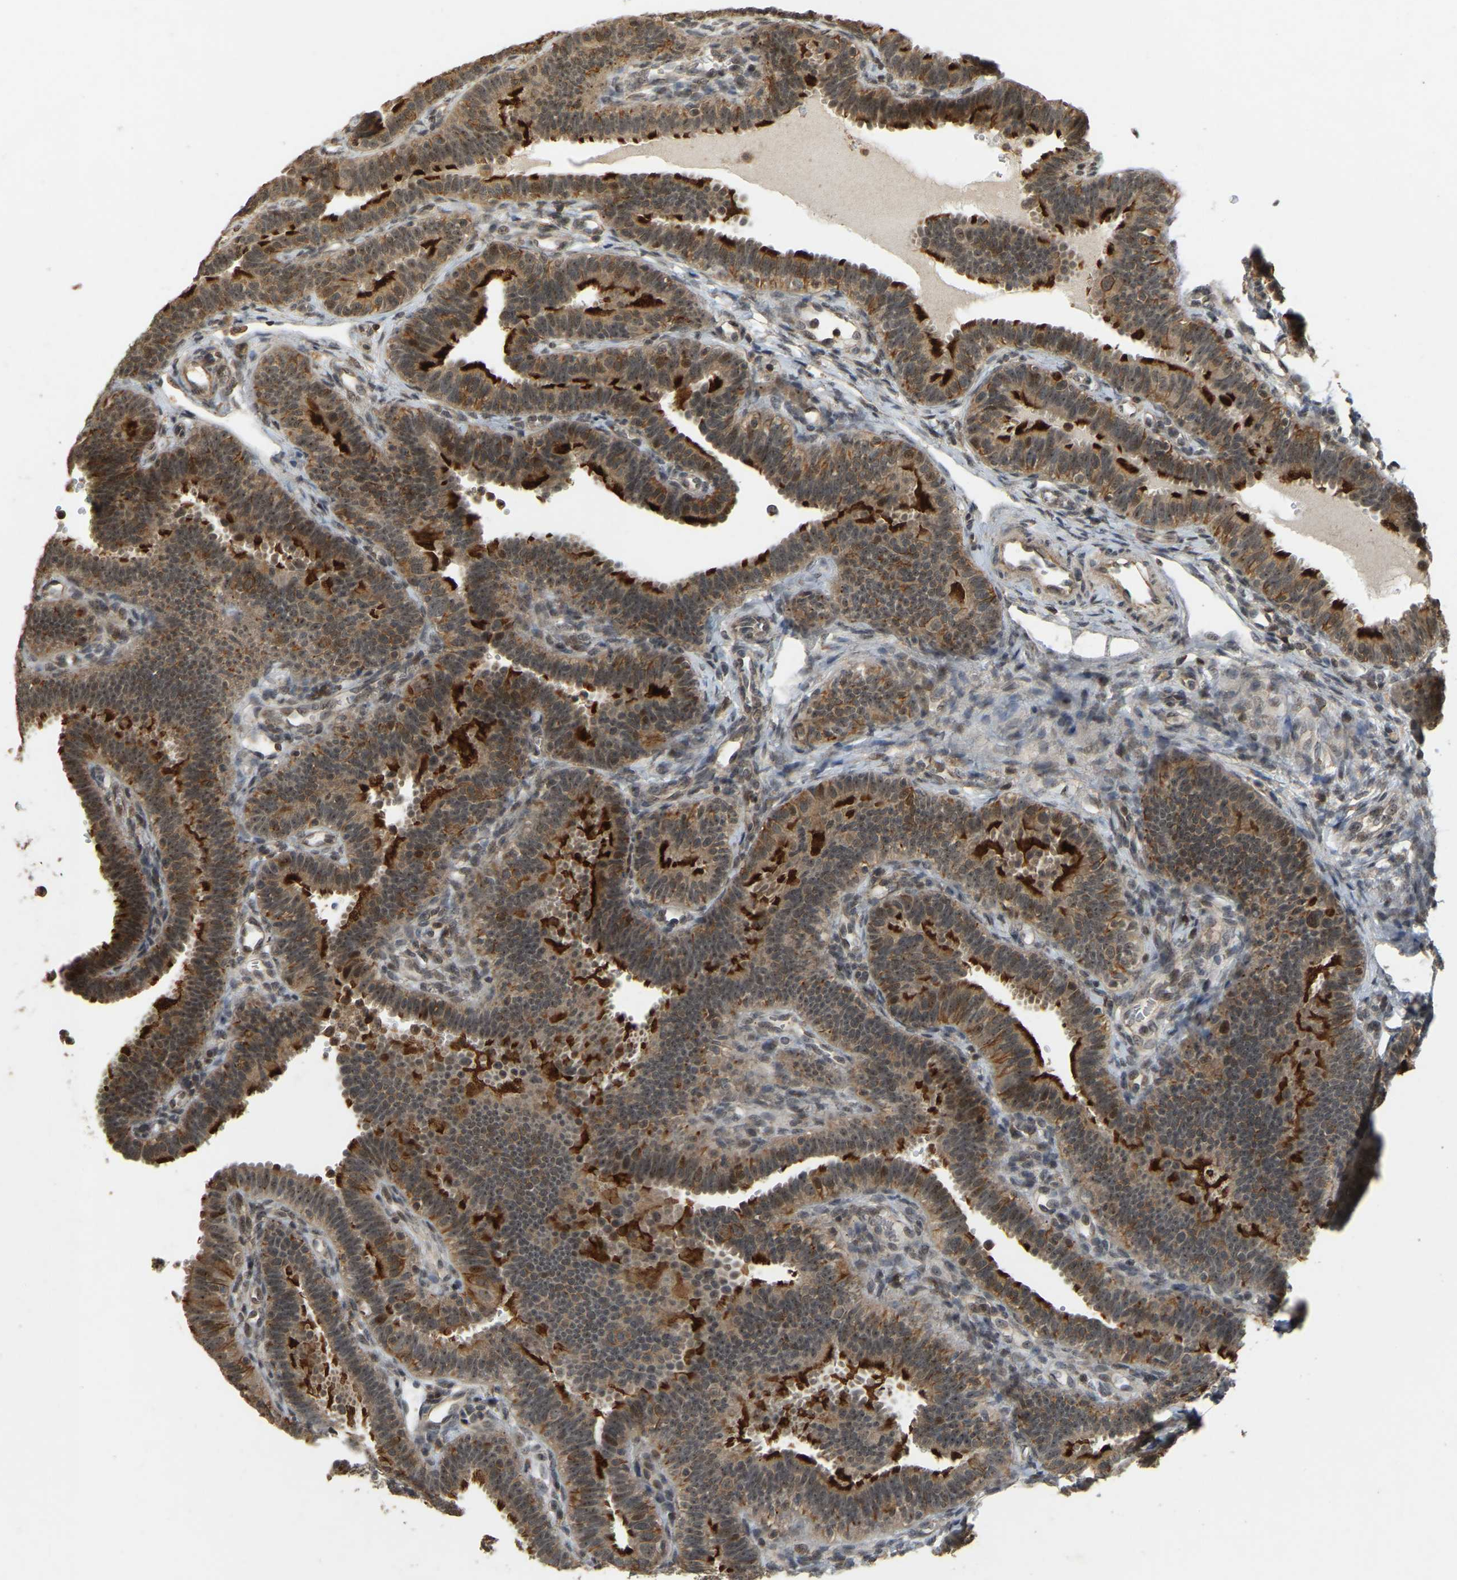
{"staining": {"intensity": "strong", "quantity": ">75%", "location": "cytoplasmic/membranous,nuclear"}, "tissue": "fallopian tube", "cell_type": "Glandular cells", "image_type": "normal", "snomed": [{"axis": "morphology", "description": "Normal tissue, NOS"}, {"axis": "topography", "description": "Fallopian tube"}, {"axis": "topography", "description": "Placenta"}], "caption": "Protein staining of benign fallopian tube displays strong cytoplasmic/membranous,nuclear staining in approximately >75% of glandular cells.", "gene": "BRF2", "patient": {"sex": "female", "age": 34}}